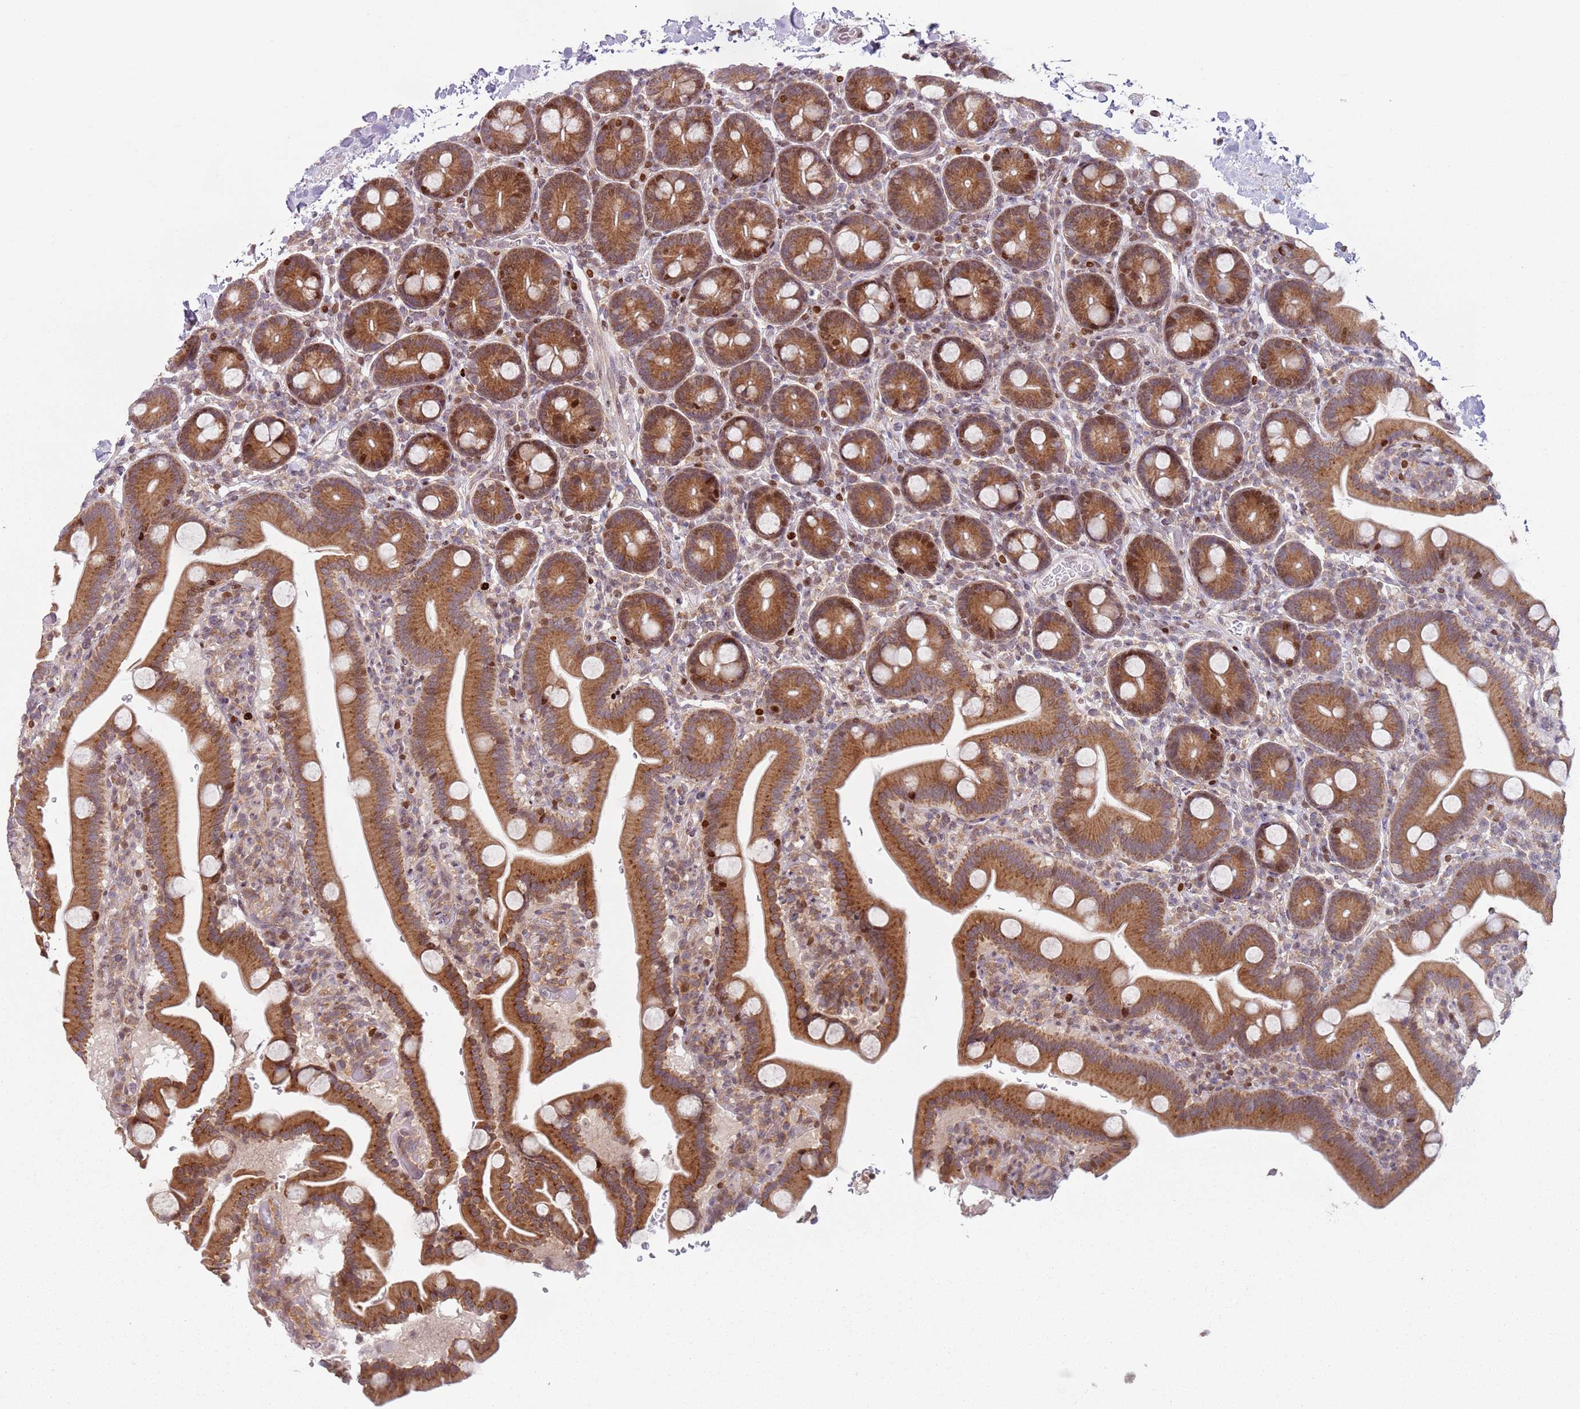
{"staining": {"intensity": "strong", "quantity": ">75%", "location": "cytoplasmic/membranous"}, "tissue": "duodenum", "cell_type": "Glandular cells", "image_type": "normal", "snomed": [{"axis": "morphology", "description": "Normal tissue, NOS"}, {"axis": "topography", "description": "Duodenum"}], "caption": "Immunohistochemical staining of unremarkable human duodenum displays >75% levels of strong cytoplasmic/membranous protein positivity in about >75% of glandular cells. (DAB (3,3'-diaminobenzidine) IHC with brightfield microscopy, high magnification).", "gene": "HNRNPLL", "patient": {"sex": "male", "age": 55}}